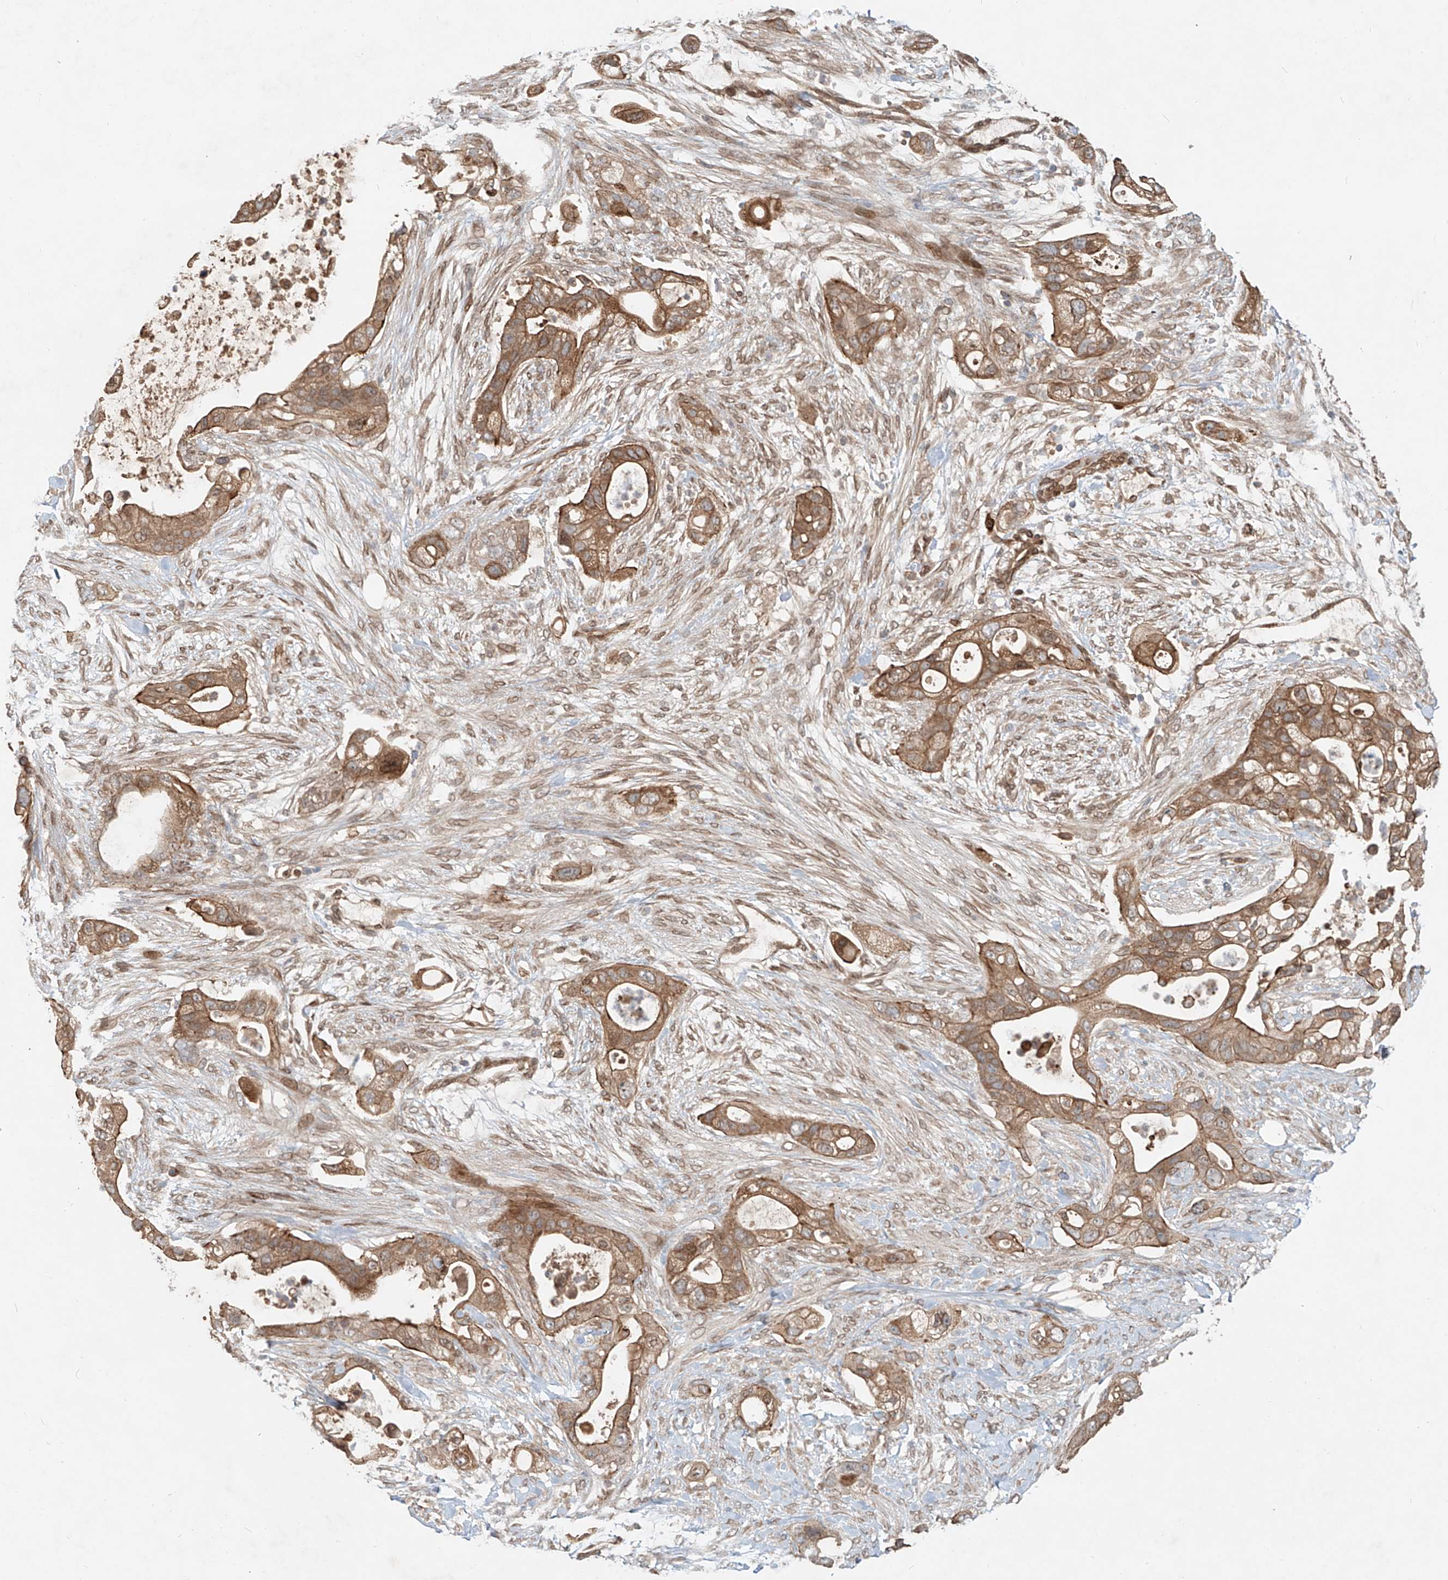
{"staining": {"intensity": "moderate", "quantity": ">75%", "location": "cytoplasmic/membranous"}, "tissue": "pancreatic cancer", "cell_type": "Tumor cells", "image_type": "cancer", "snomed": [{"axis": "morphology", "description": "Adenocarcinoma, NOS"}, {"axis": "topography", "description": "Pancreas"}], "caption": "Protein analysis of pancreatic adenocarcinoma tissue exhibits moderate cytoplasmic/membranous positivity in about >75% of tumor cells.", "gene": "SASH1", "patient": {"sex": "male", "age": 53}}